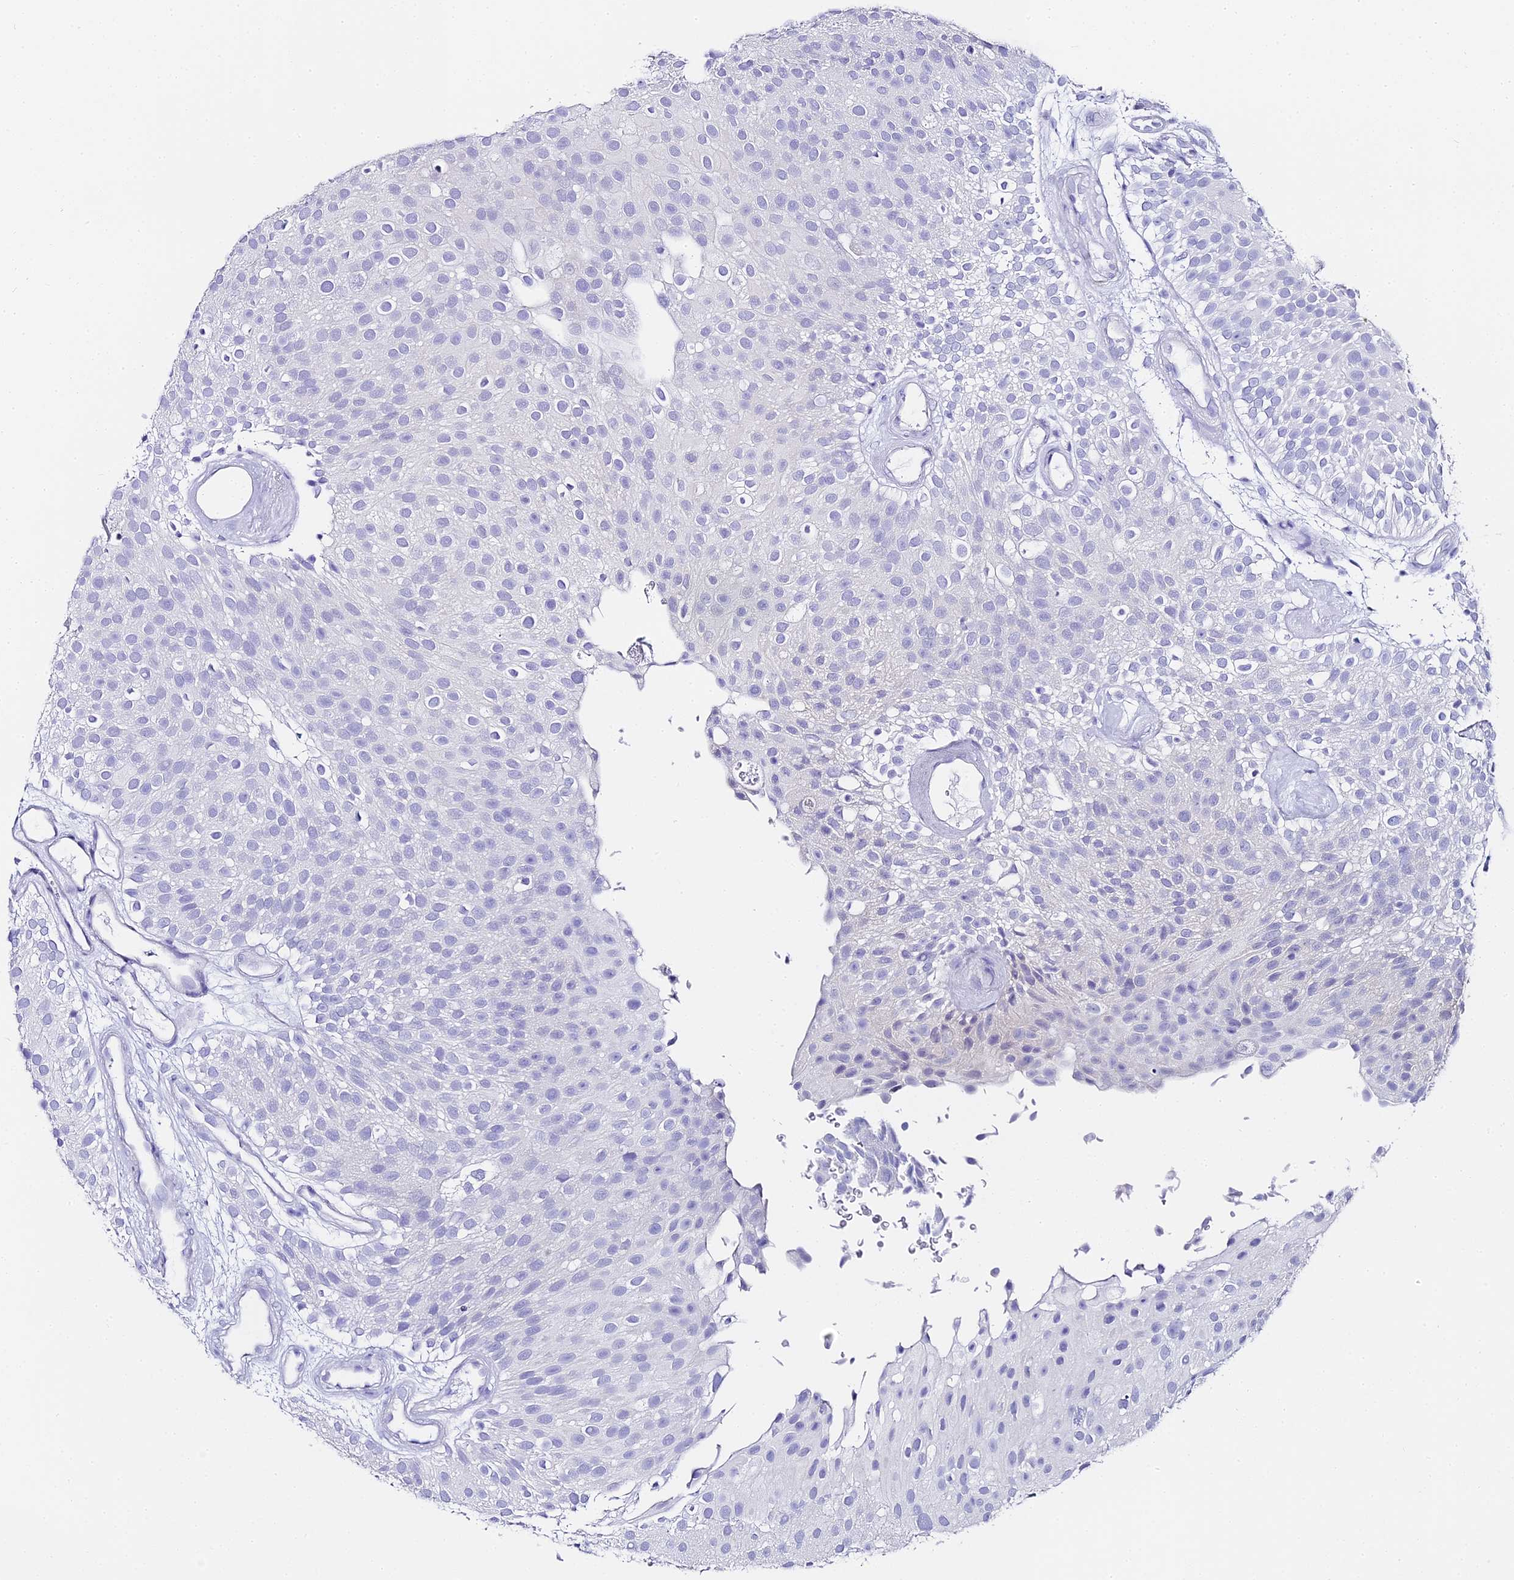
{"staining": {"intensity": "negative", "quantity": "none", "location": "none"}, "tissue": "urothelial cancer", "cell_type": "Tumor cells", "image_type": "cancer", "snomed": [{"axis": "morphology", "description": "Urothelial carcinoma, Low grade"}, {"axis": "topography", "description": "Urinary bladder"}], "caption": "High magnification brightfield microscopy of urothelial cancer stained with DAB (3,3'-diaminobenzidine) (brown) and counterstained with hematoxylin (blue): tumor cells show no significant positivity.", "gene": "ABHD14A-ACY1", "patient": {"sex": "male", "age": 78}}